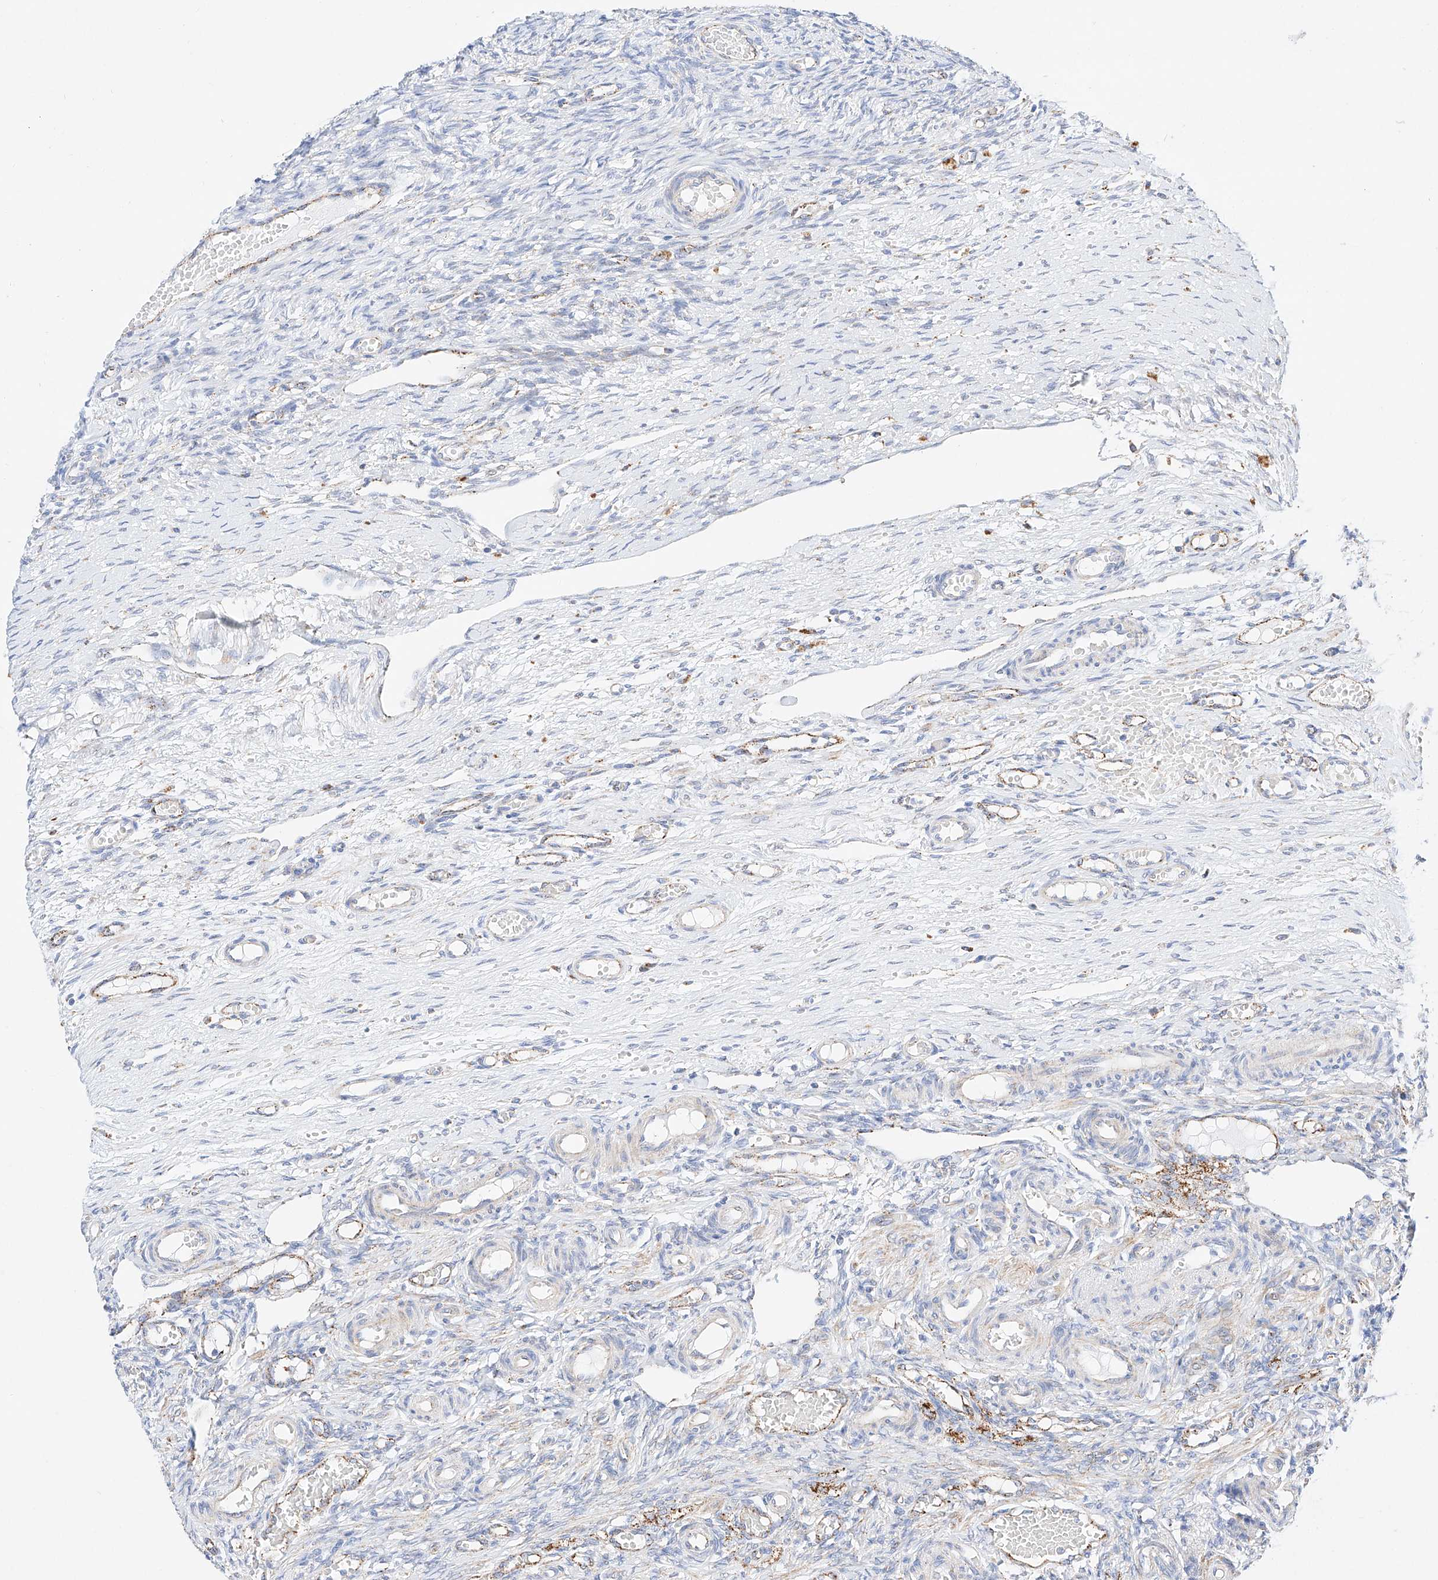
{"staining": {"intensity": "negative", "quantity": "none", "location": "none"}, "tissue": "ovary", "cell_type": "Ovarian stroma cells", "image_type": "normal", "snomed": [{"axis": "morphology", "description": "Adenocarcinoma, NOS"}, {"axis": "topography", "description": "Endometrium"}], "caption": "Immunohistochemistry (IHC) micrograph of normal ovary stained for a protein (brown), which displays no positivity in ovarian stroma cells. (Immunohistochemistry (IHC), brightfield microscopy, high magnification).", "gene": "C6orf62", "patient": {"sex": "female", "age": 32}}